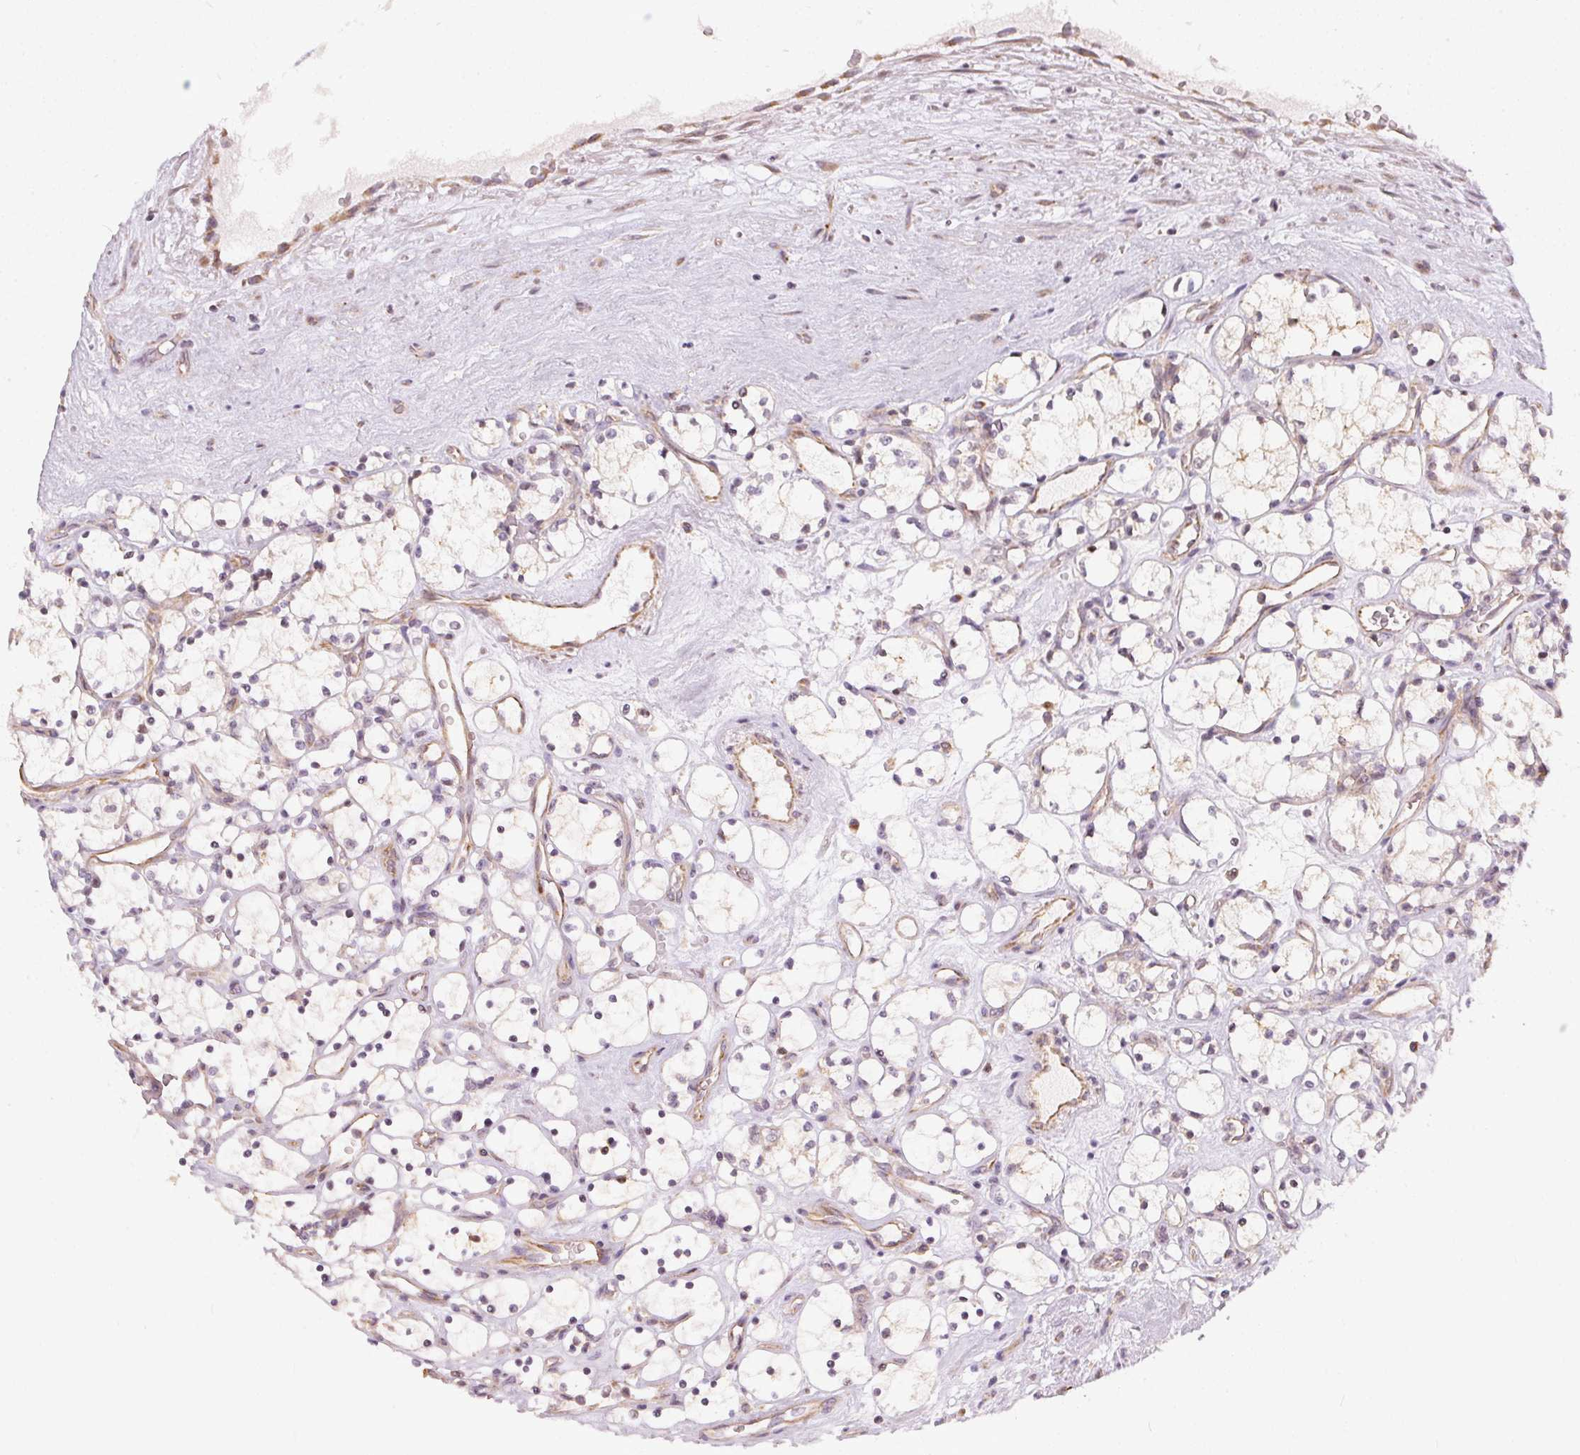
{"staining": {"intensity": "negative", "quantity": "none", "location": "none"}, "tissue": "renal cancer", "cell_type": "Tumor cells", "image_type": "cancer", "snomed": [{"axis": "morphology", "description": "Adenocarcinoma, NOS"}, {"axis": "topography", "description": "Kidney"}], "caption": "An IHC micrograph of adenocarcinoma (renal) is shown. There is no staining in tumor cells of adenocarcinoma (renal).", "gene": "VWA5B2", "patient": {"sex": "female", "age": 69}}